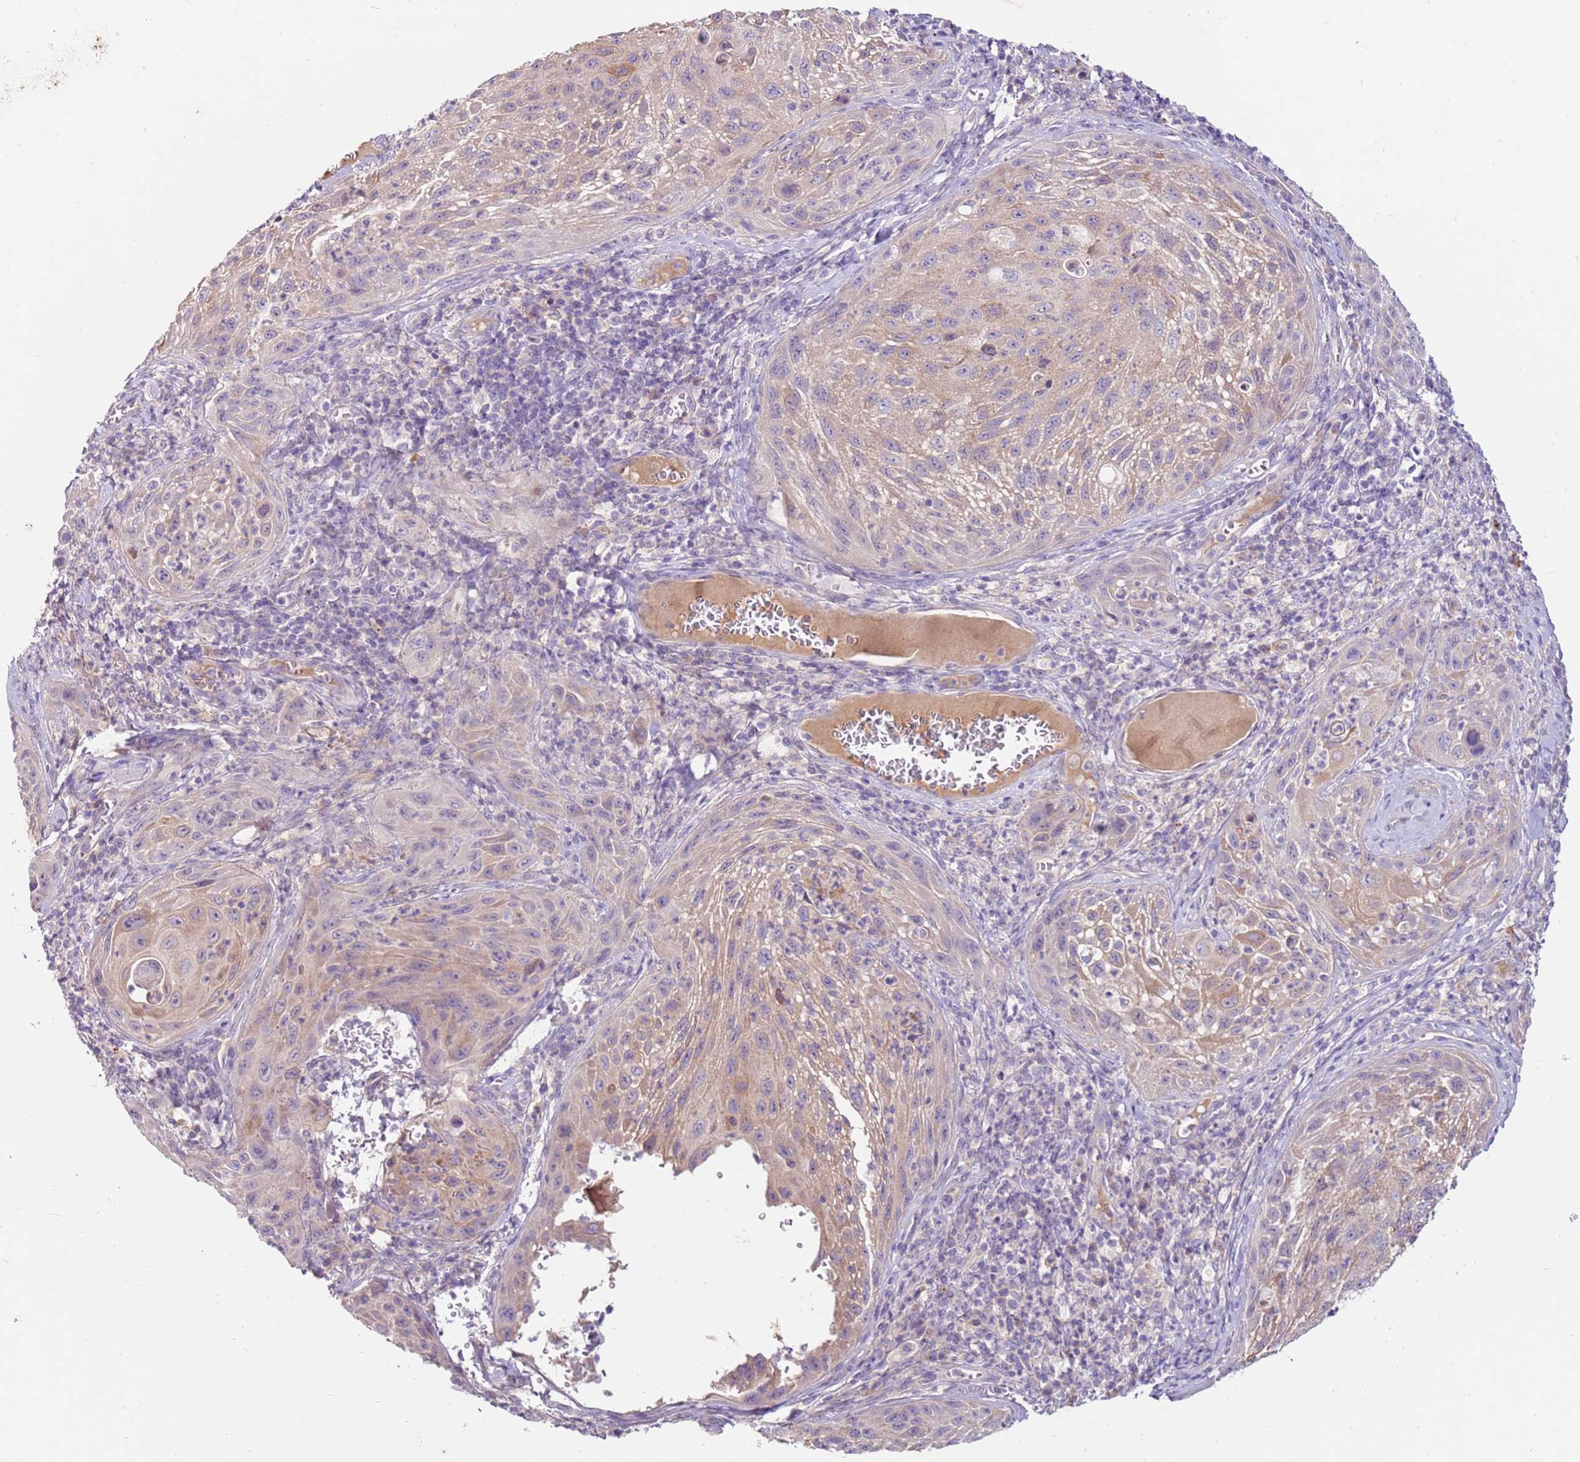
{"staining": {"intensity": "weak", "quantity": "25%-75%", "location": "cytoplasmic/membranous"}, "tissue": "cervical cancer", "cell_type": "Tumor cells", "image_type": "cancer", "snomed": [{"axis": "morphology", "description": "Squamous cell carcinoma, NOS"}, {"axis": "topography", "description": "Cervix"}], "caption": "Immunohistochemical staining of cervical squamous cell carcinoma demonstrates low levels of weak cytoplasmic/membranous positivity in approximately 25%-75% of tumor cells.", "gene": "SLC44A4", "patient": {"sex": "female", "age": 42}}